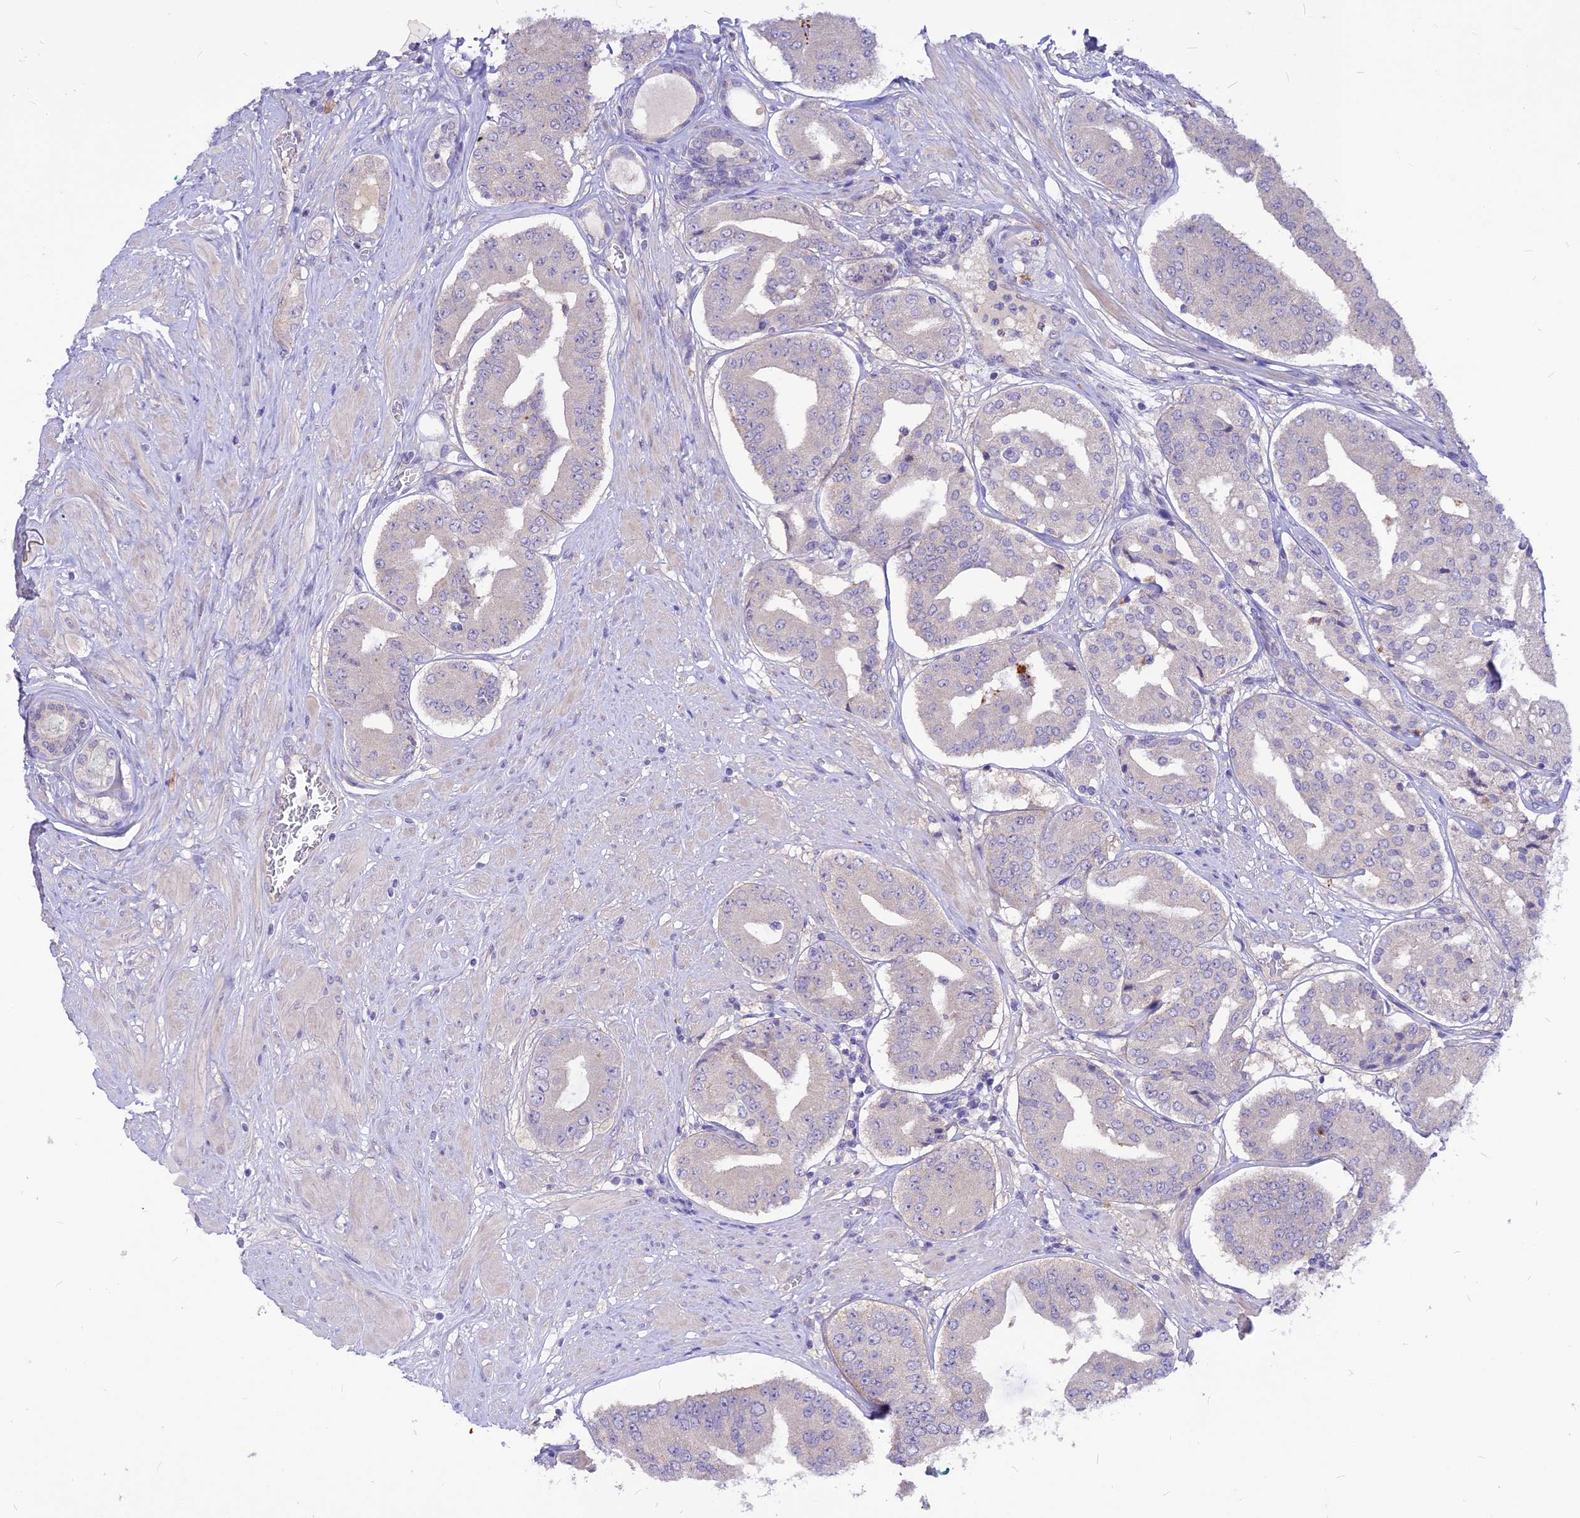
{"staining": {"intensity": "negative", "quantity": "none", "location": "none"}, "tissue": "prostate cancer", "cell_type": "Tumor cells", "image_type": "cancer", "snomed": [{"axis": "morphology", "description": "Adenocarcinoma, High grade"}, {"axis": "topography", "description": "Prostate"}], "caption": "Histopathology image shows no significant protein staining in tumor cells of prostate adenocarcinoma (high-grade).", "gene": "CZIB", "patient": {"sex": "male", "age": 63}}